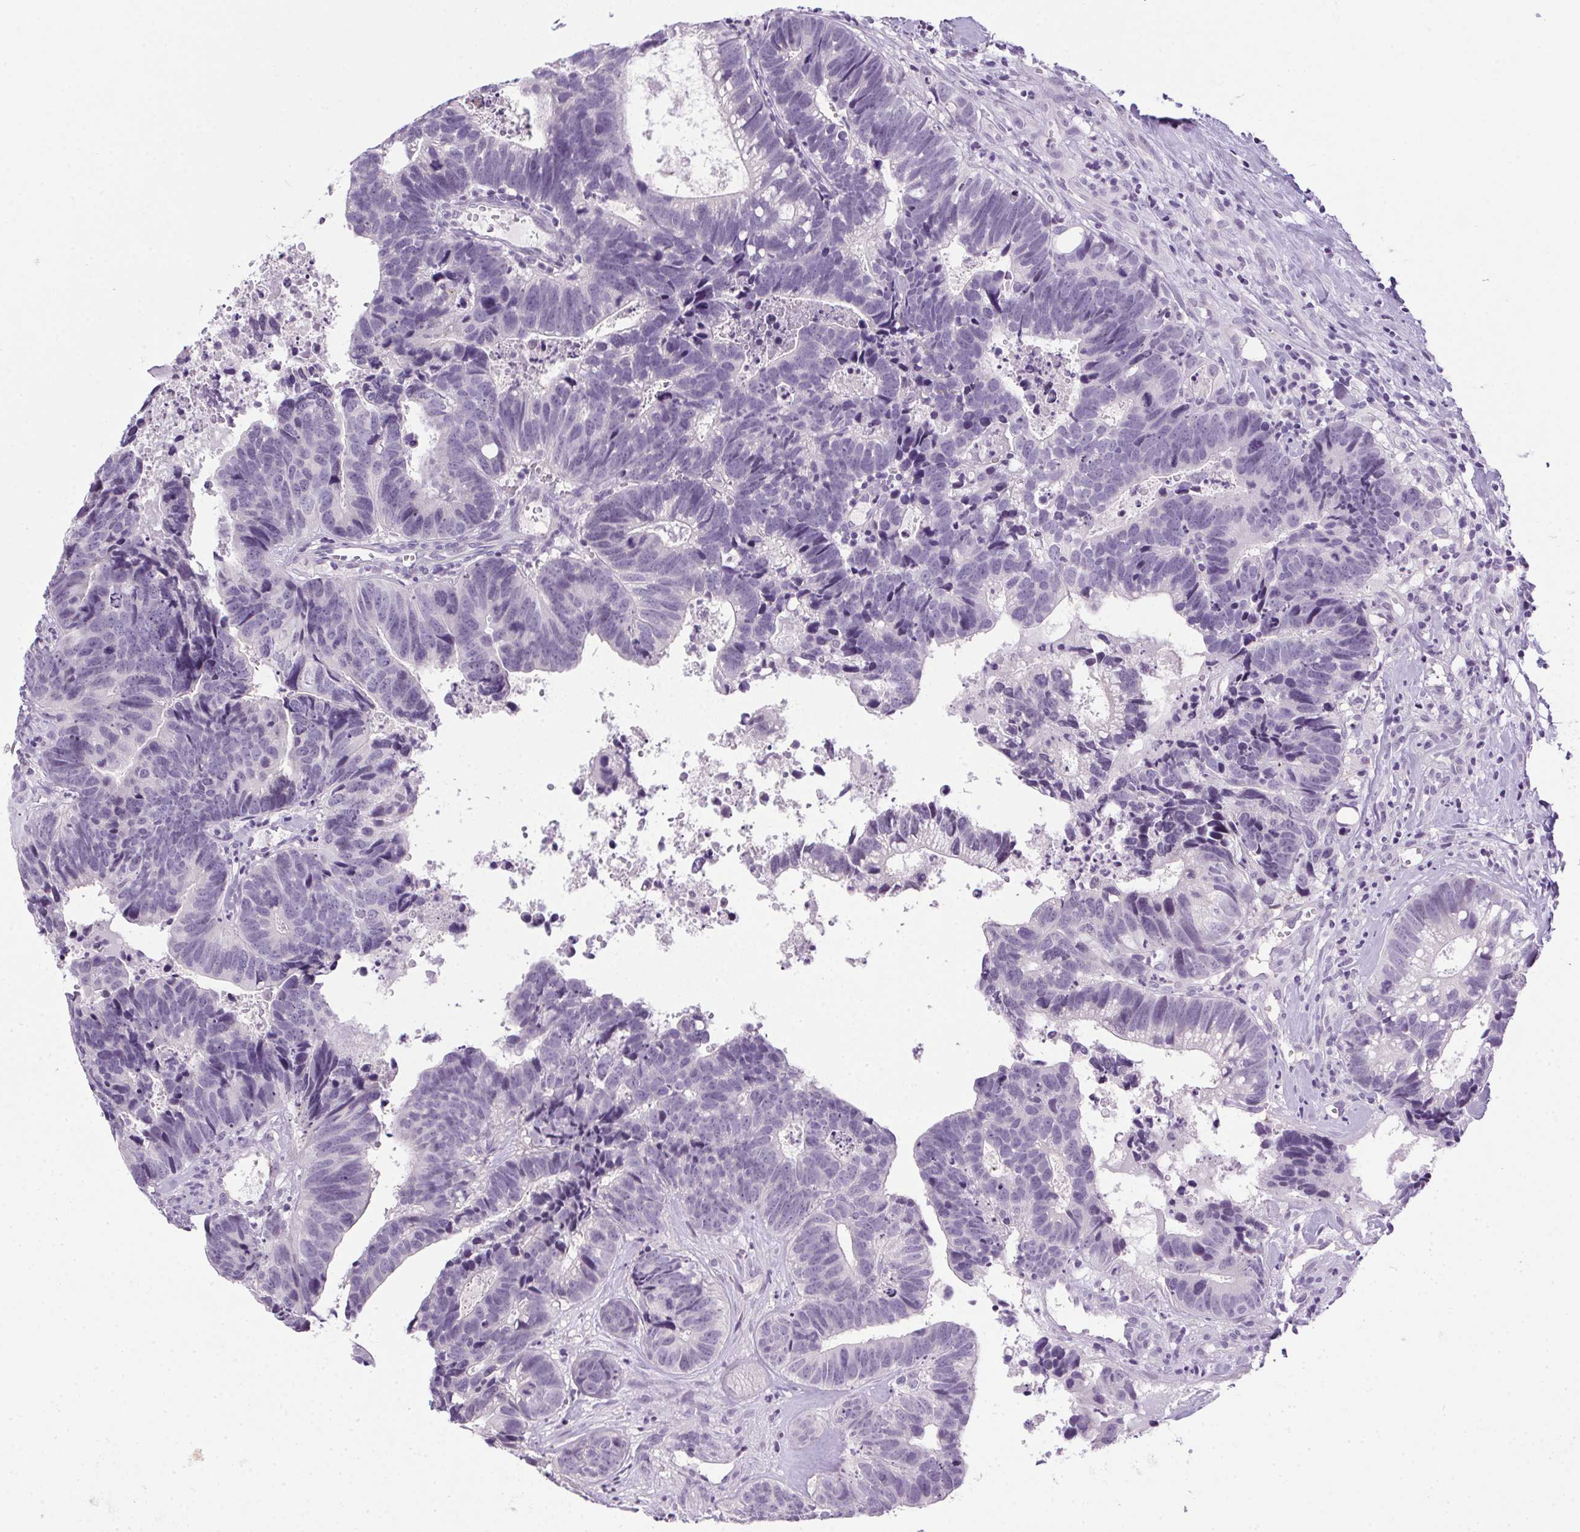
{"staining": {"intensity": "negative", "quantity": "none", "location": "none"}, "tissue": "head and neck cancer", "cell_type": "Tumor cells", "image_type": "cancer", "snomed": [{"axis": "morphology", "description": "Adenocarcinoma, NOS"}, {"axis": "topography", "description": "Head-Neck"}], "caption": "An IHC histopathology image of head and neck adenocarcinoma is shown. There is no staining in tumor cells of head and neck adenocarcinoma.", "gene": "PRL", "patient": {"sex": "male", "age": 62}}